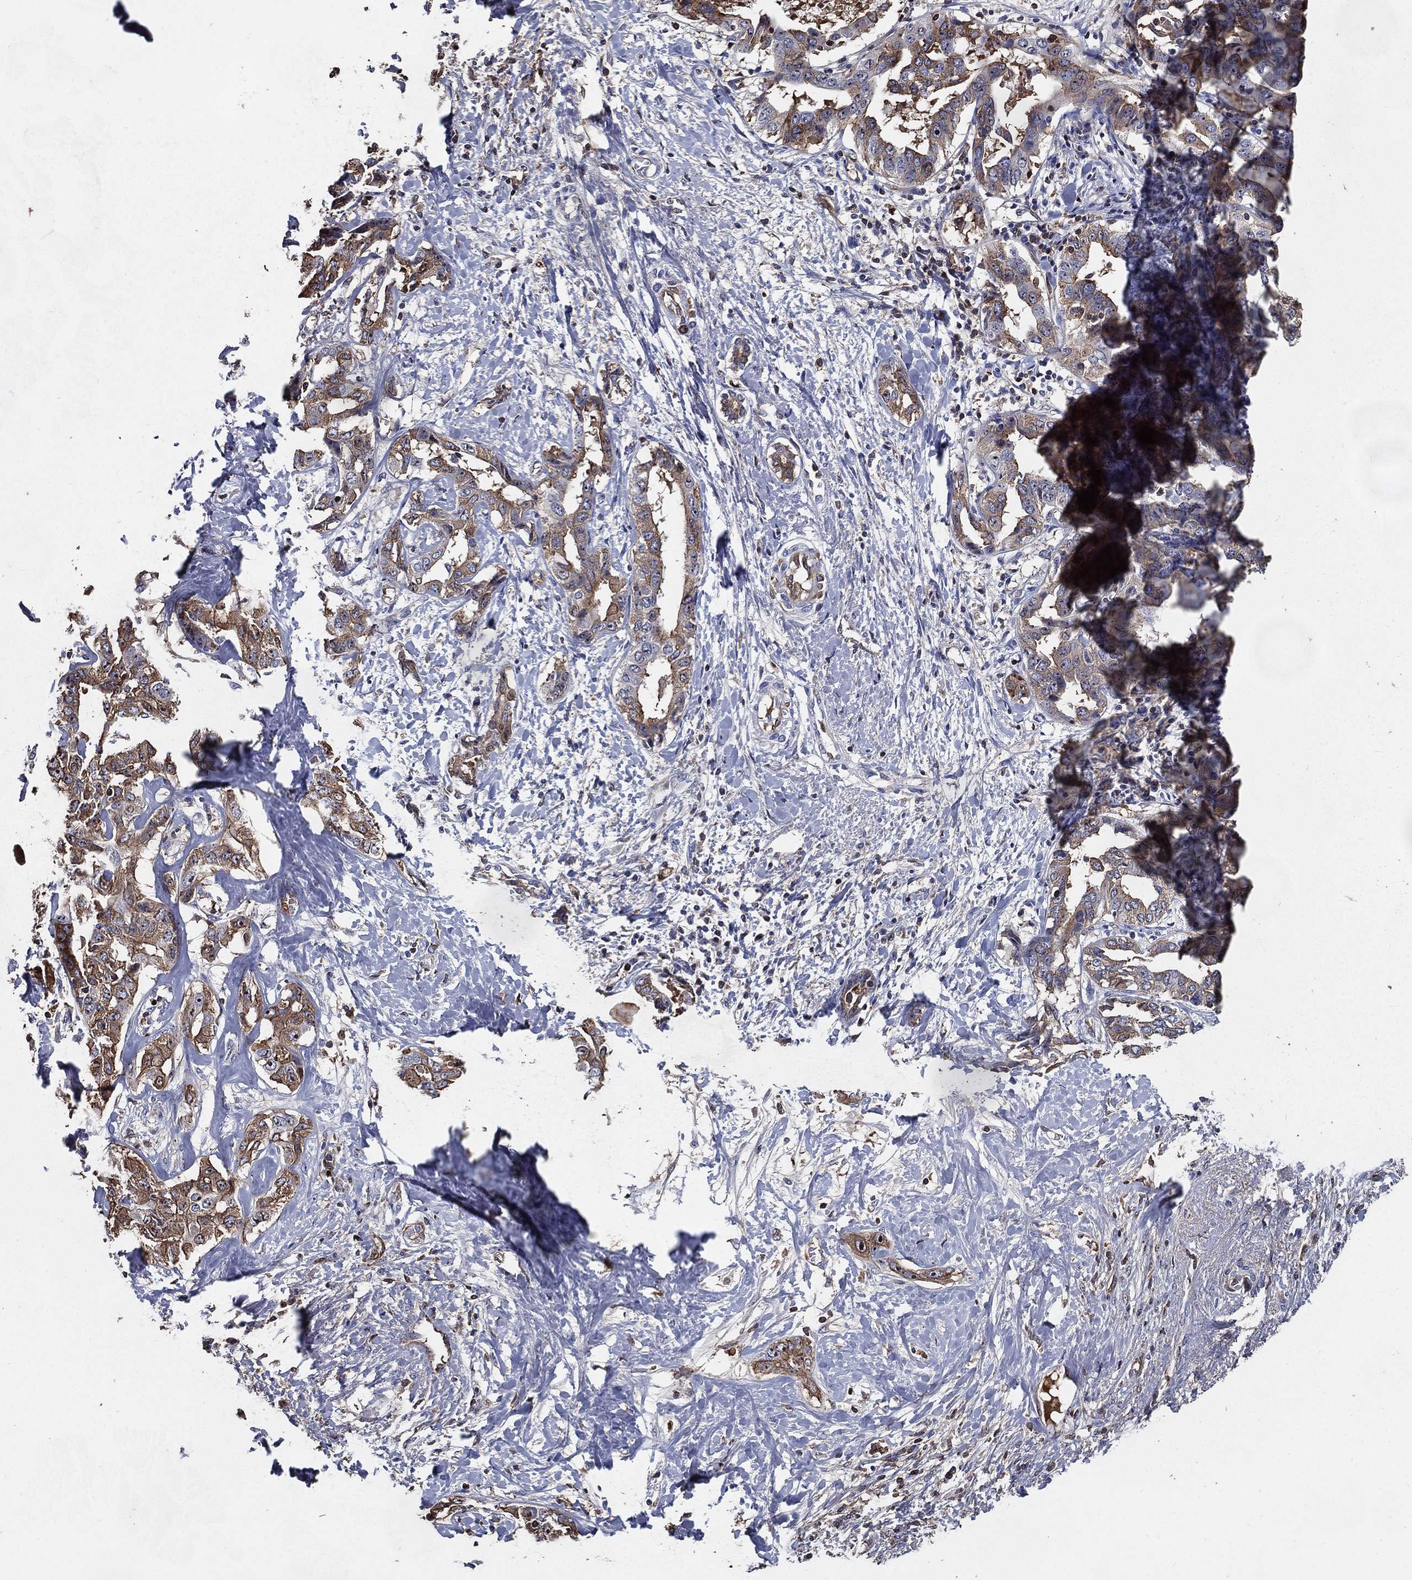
{"staining": {"intensity": "moderate", "quantity": "25%-75%", "location": "cytoplasmic/membranous"}, "tissue": "liver cancer", "cell_type": "Tumor cells", "image_type": "cancer", "snomed": [{"axis": "morphology", "description": "Cholangiocarcinoma"}, {"axis": "topography", "description": "Liver"}], "caption": "Tumor cells show moderate cytoplasmic/membranous staining in about 25%-75% of cells in cholangiocarcinoma (liver). The staining is performed using DAB brown chromogen to label protein expression. The nuclei are counter-stained blue using hematoxylin.", "gene": "EFNA1", "patient": {"sex": "male", "age": 59}}